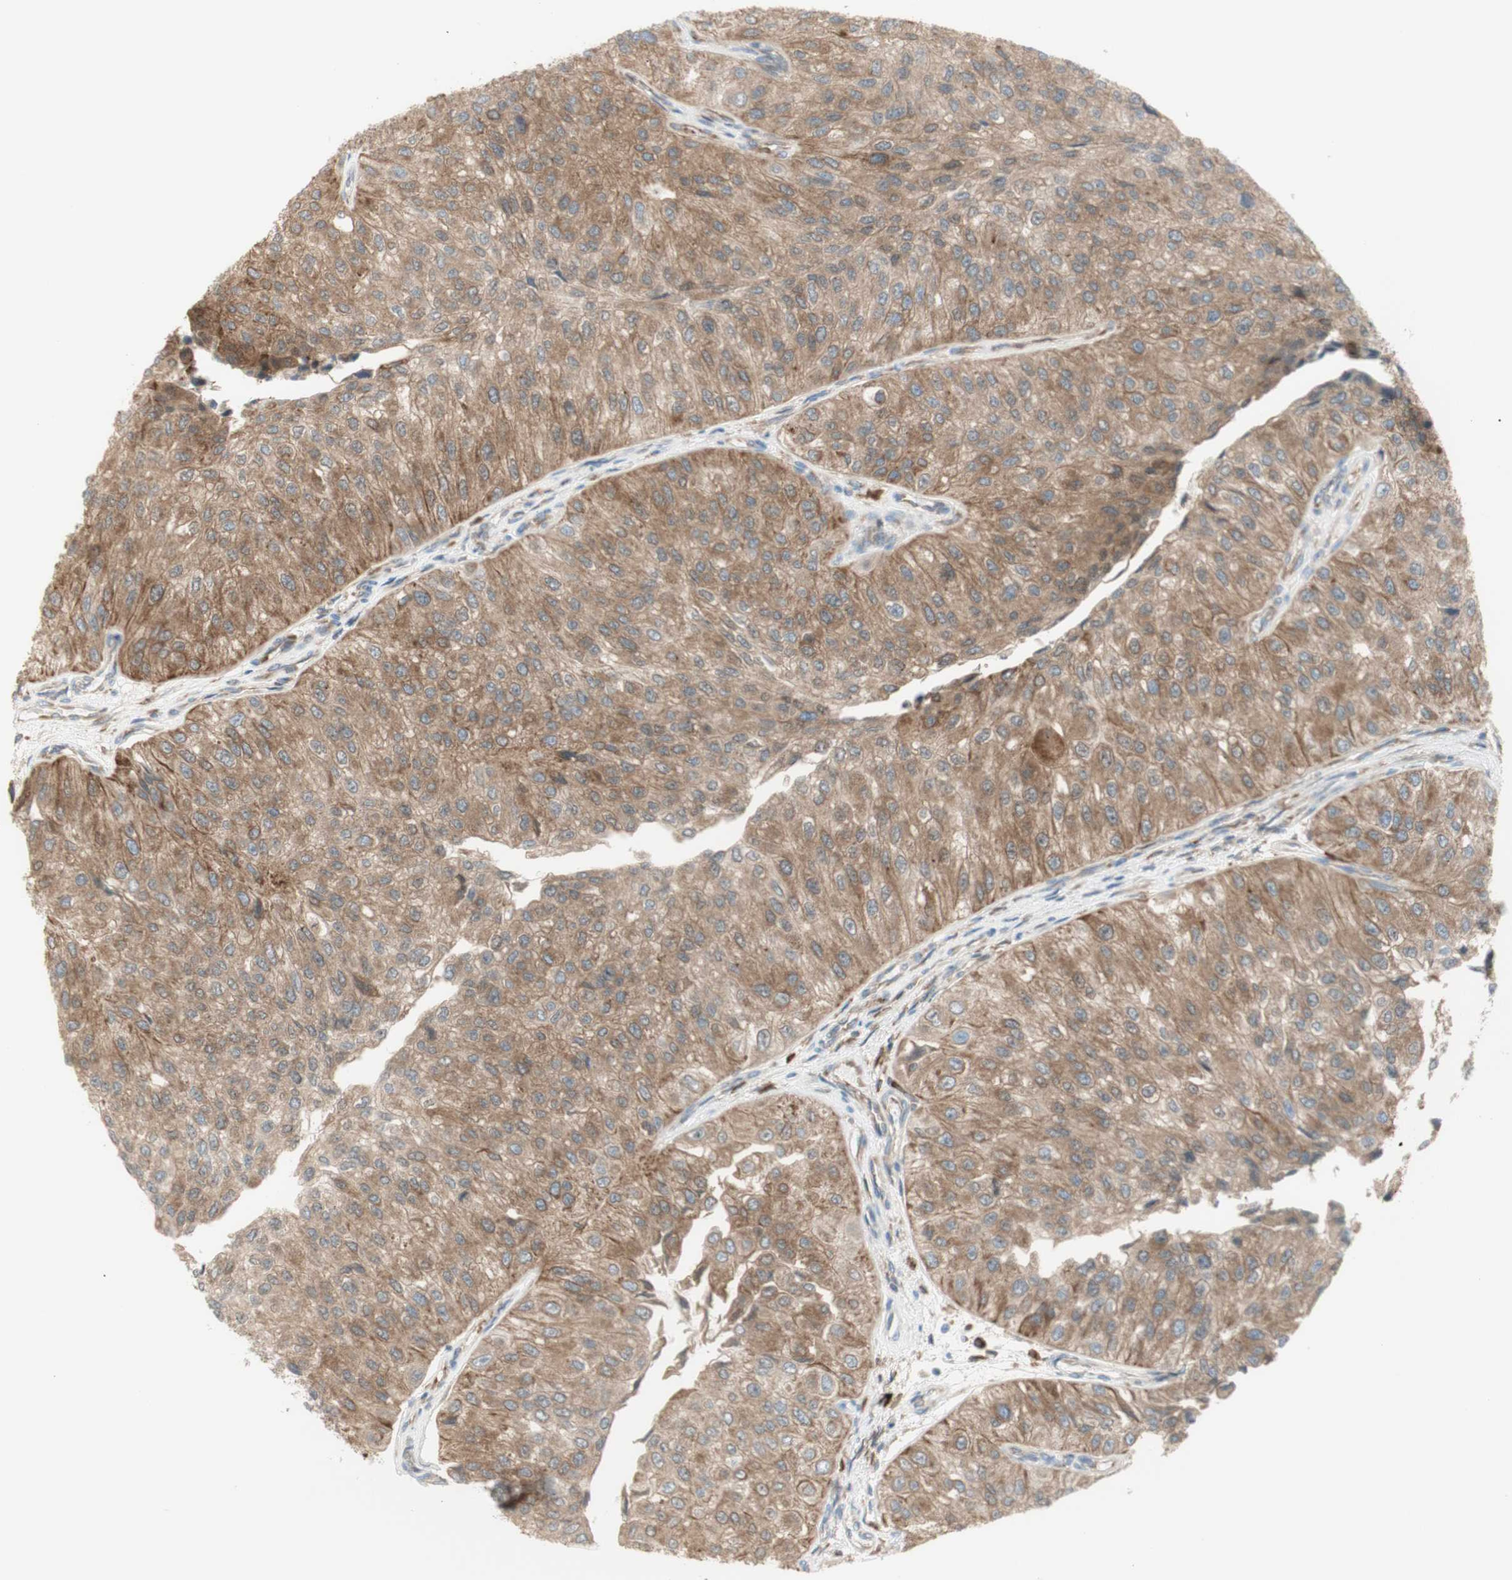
{"staining": {"intensity": "moderate", "quantity": ">75%", "location": "cytoplasmic/membranous"}, "tissue": "urothelial cancer", "cell_type": "Tumor cells", "image_type": "cancer", "snomed": [{"axis": "morphology", "description": "Urothelial carcinoma, High grade"}, {"axis": "topography", "description": "Kidney"}, {"axis": "topography", "description": "Urinary bladder"}], "caption": "Immunohistochemical staining of urothelial carcinoma (high-grade) reveals medium levels of moderate cytoplasmic/membranous expression in about >75% of tumor cells.", "gene": "MANF", "patient": {"sex": "male", "age": 77}}